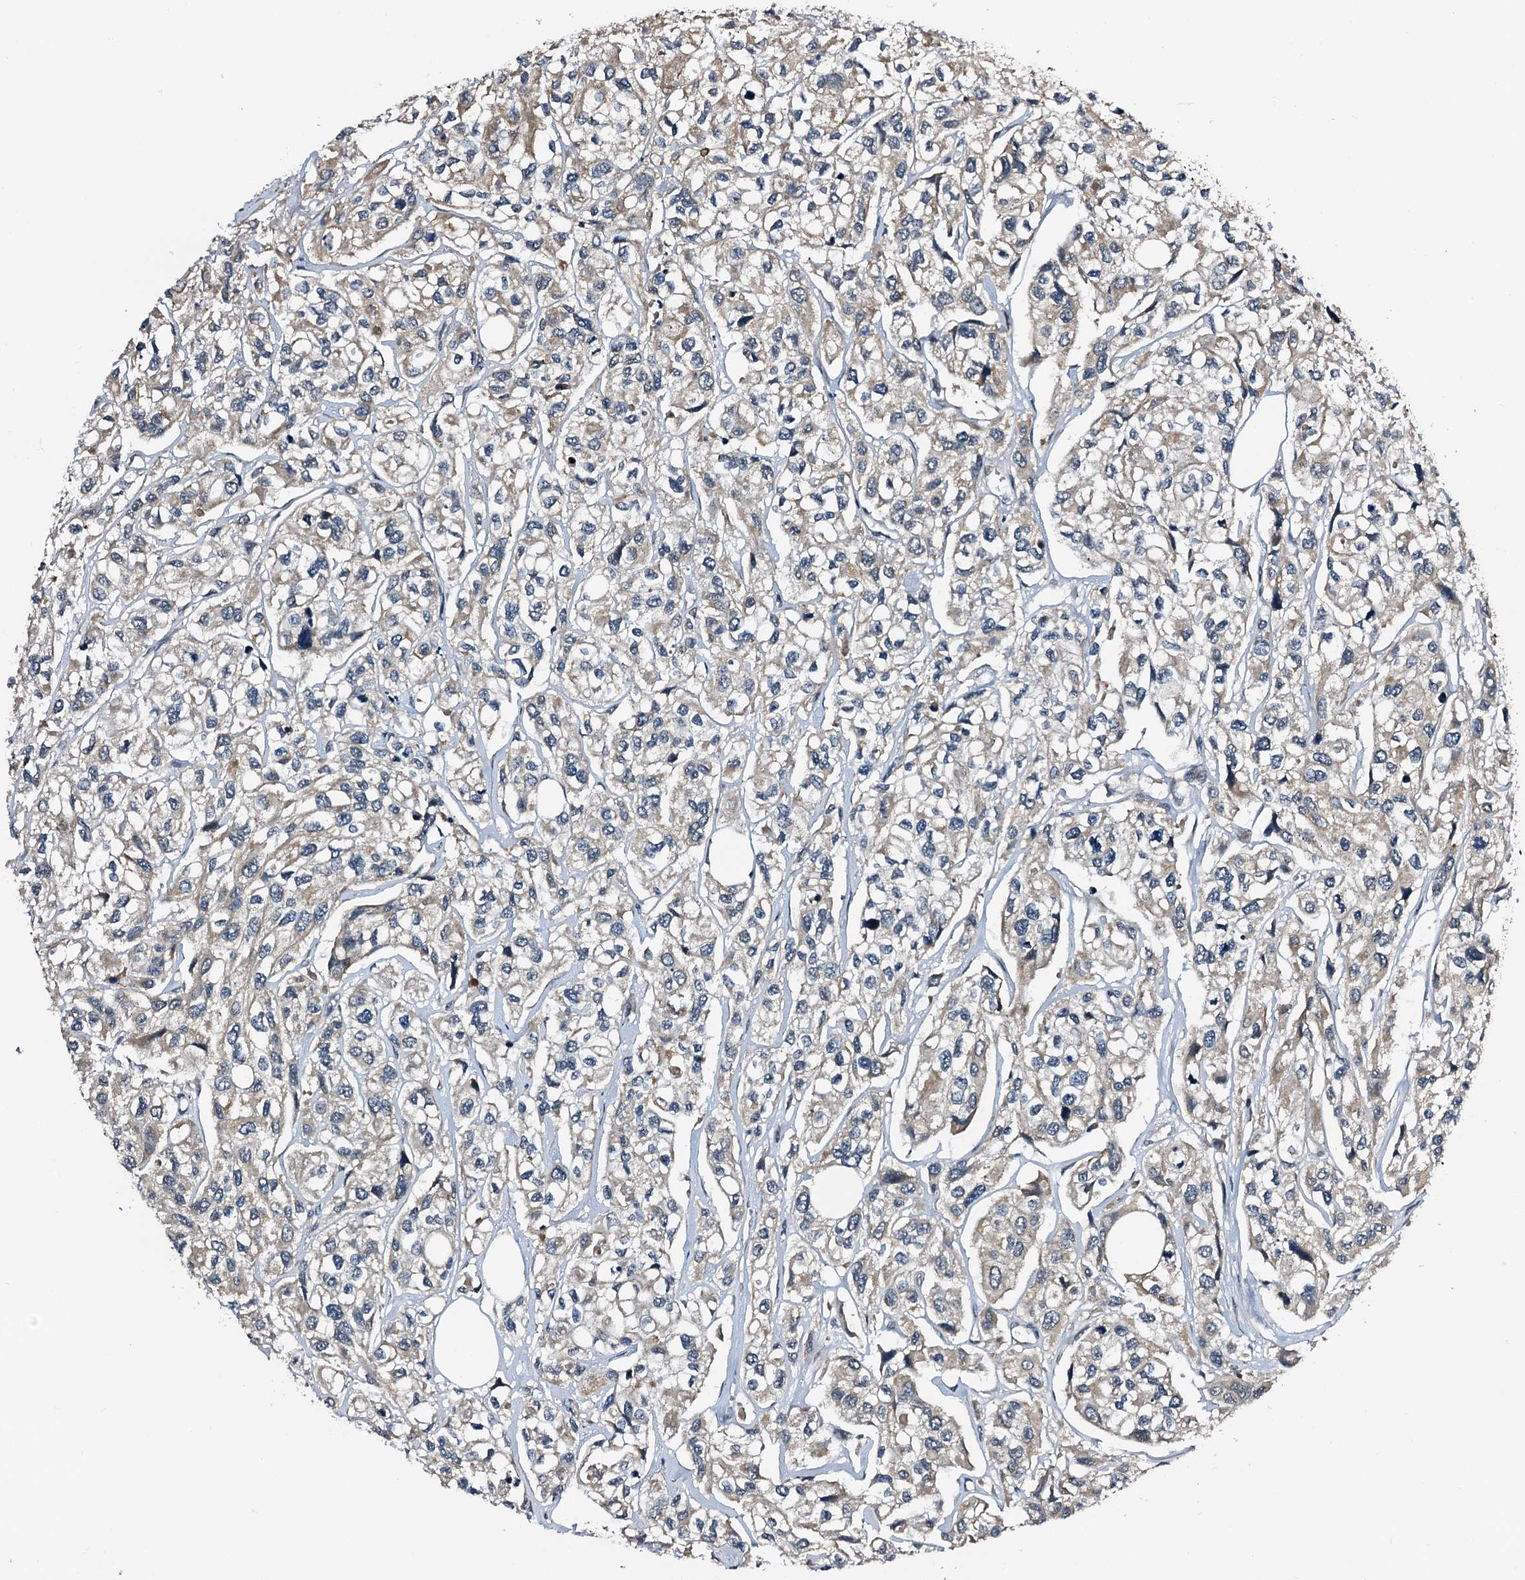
{"staining": {"intensity": "negative", "quantity": "none", "location": "none"}, "tissue": "urothelial cancer", "cell_type": "Tumor cells", "image_type": "cancer", "snomed": [{"axis": "morphology", "description": "Urothelial carcinoma, High grade"}, {"axis": "topography", "description": "Urinary bladder"}], "caption": "This is an immunohistochemistry micrograph of human urothelial carcinoma (high-grade). There is no staining in tumor cells.", "gene": "NAA16", "patient": {"sex": "male", "age": 67}}